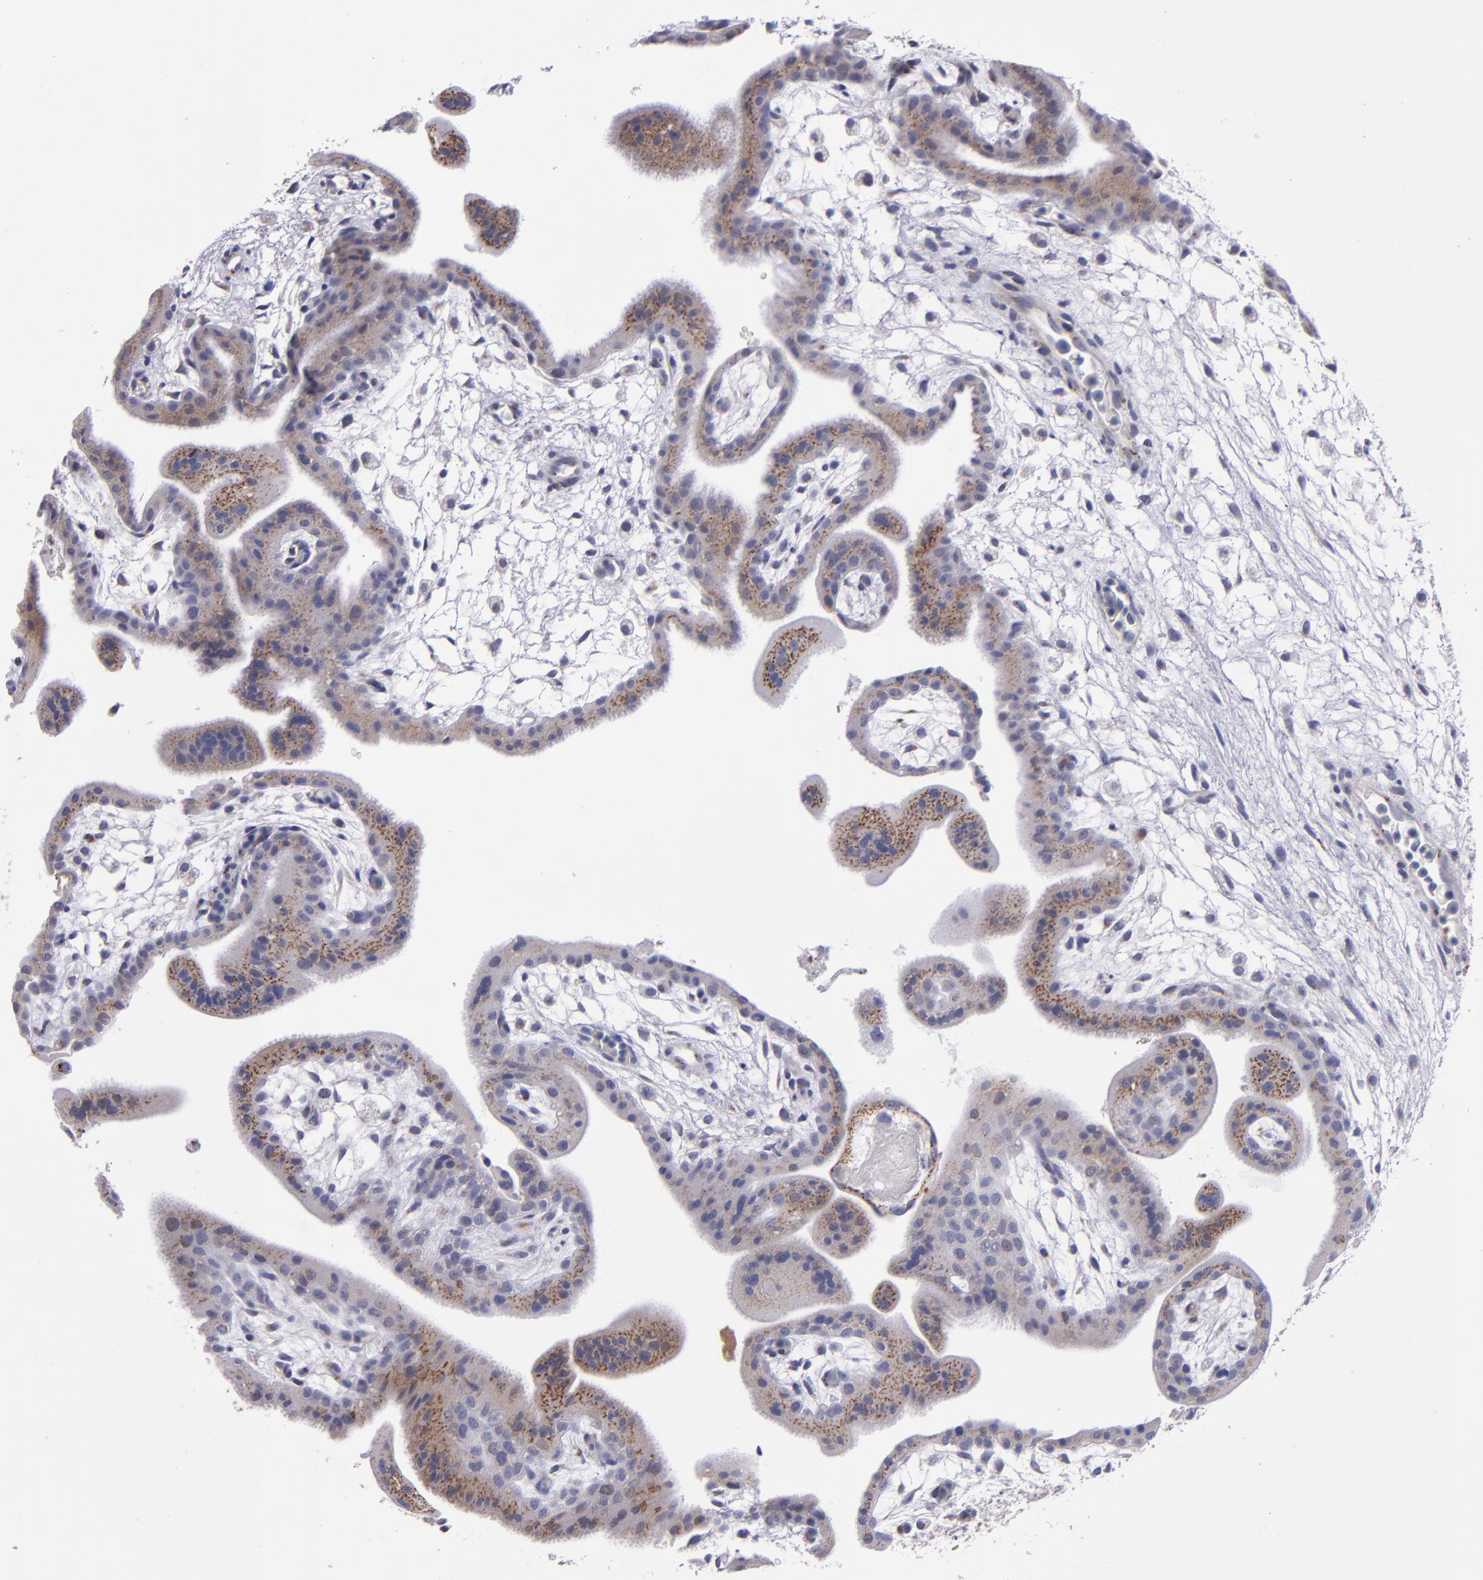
{"staining": {"intensity": "moderate", "quantity": ">75%", "location": "cytoplasmic/membranous"}, "tissue": "placenta", "cell_type": "Decidual cells", "image_type": "normal", "snomed": [{"axis": "morphology", "description": "Normal tissue, NOS"}, {"axis": "topography", "description": "Placenta"}], "caption": "The micrograph exhibits immunohistochemical staining of normal placenta. There is moderate cytoplasmic/membranous staining is seen in approximately >75% of decidual cells. (Stains: DAB in brown, nuclei in blue, Microscopy: brightfield microscopy at high magnification).", "gene": "RAB41", "patient": {"sex": "female", "age": 35}}